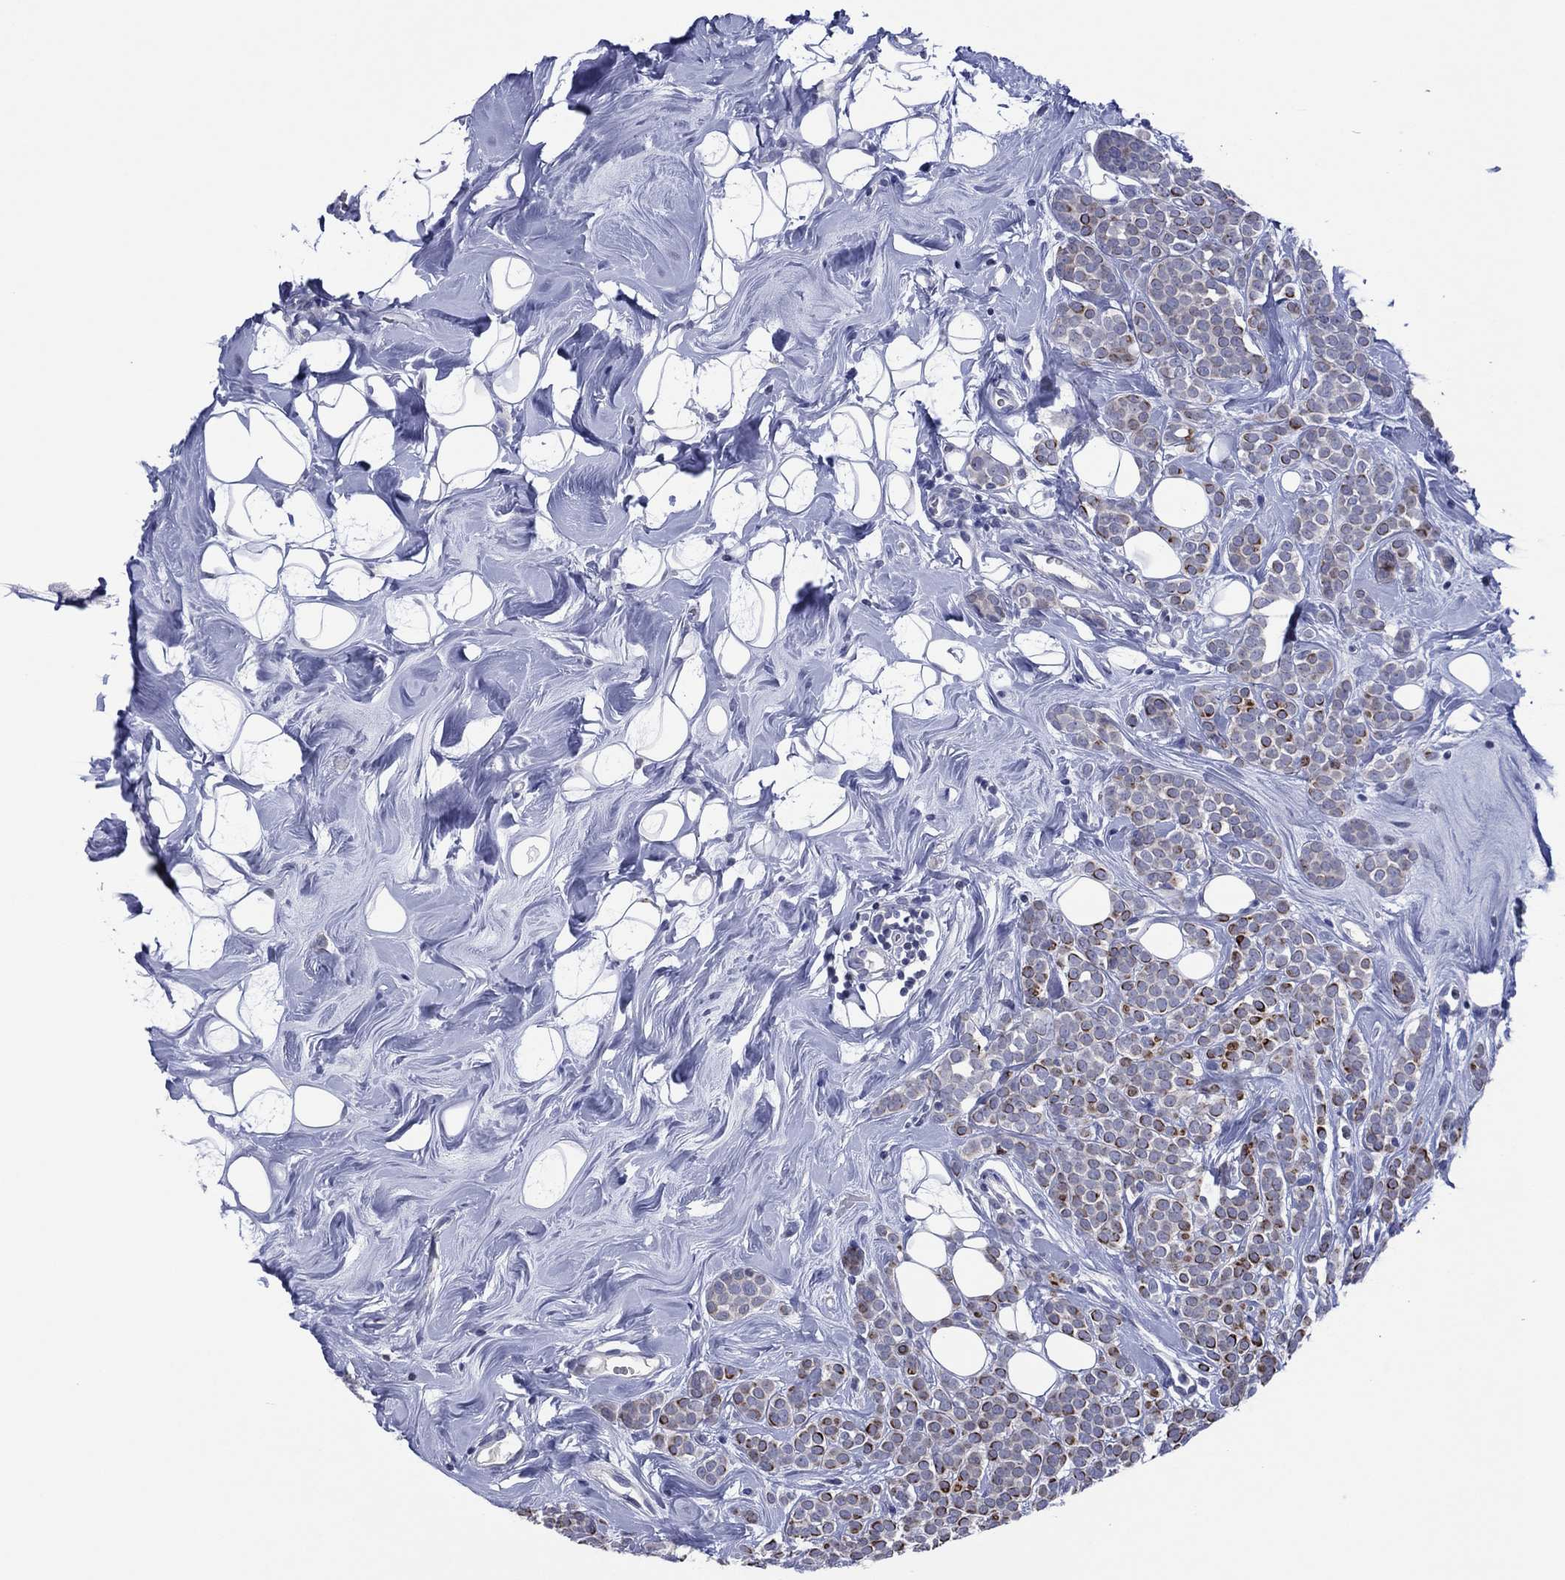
{"staining": {"intensity": "strong", "quantity": "<25%", "location": "cytoplasmic/membranous"}, "tissue": "breast cancer", "cell_type": "Tumor cells", "image_type": "cancer", "snomed": [{"axis": "morphology", "description": "Lobular carcinoma"}, {"axis": "topography", "description": "Breast"}], "caption": "This is a micrograph of immunohistochemistry (IHC) staining of breast cancer, which shows strong staining in the cytoplasmic/membranous of tumor cells.", "gene": "TRIM31", "patient": {"sex": "female", "age": 49}}